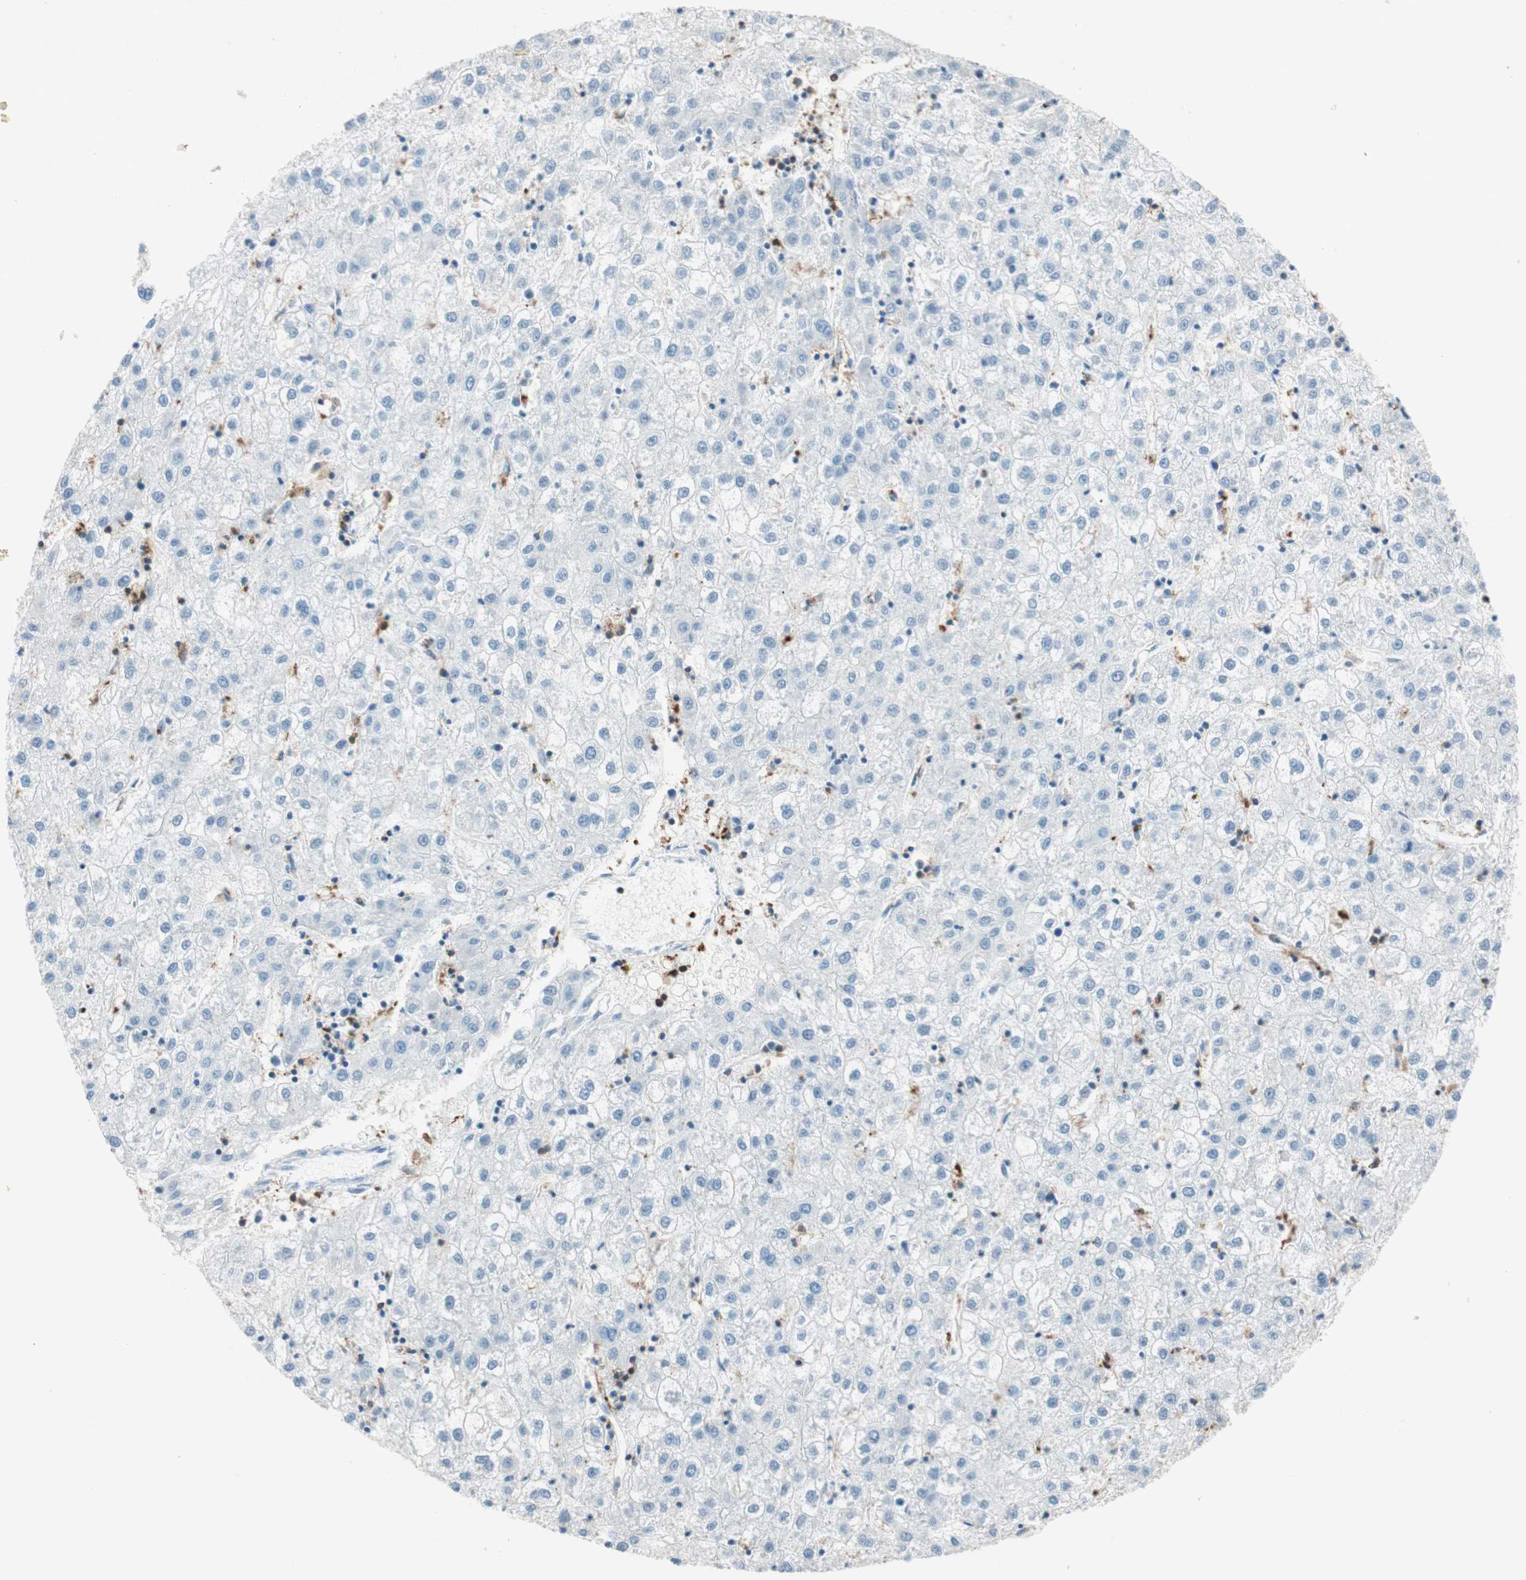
{"staining": {"intensity": "moderate", "quantity": "<25%", "location": "cytoplasmic/membranous"}, "tissue": "liver cancer", "cell_type": "Tumor cells", "image_type": "cancer", "snomed": [{"axis": "morphology", "description": "Carcinoma, Hepatocellular, NOS"}, {"axis": "topography", "description": "Liver"}], "caption": "Immunohistochemical staining of hepatocellular carcinoma (liver) reveals moderate cytoplasmic/membranous protein staining in approximately <25% of tumor cells.", "gene": "HPGD", "patient": {"sex": "male", "age": 72}}